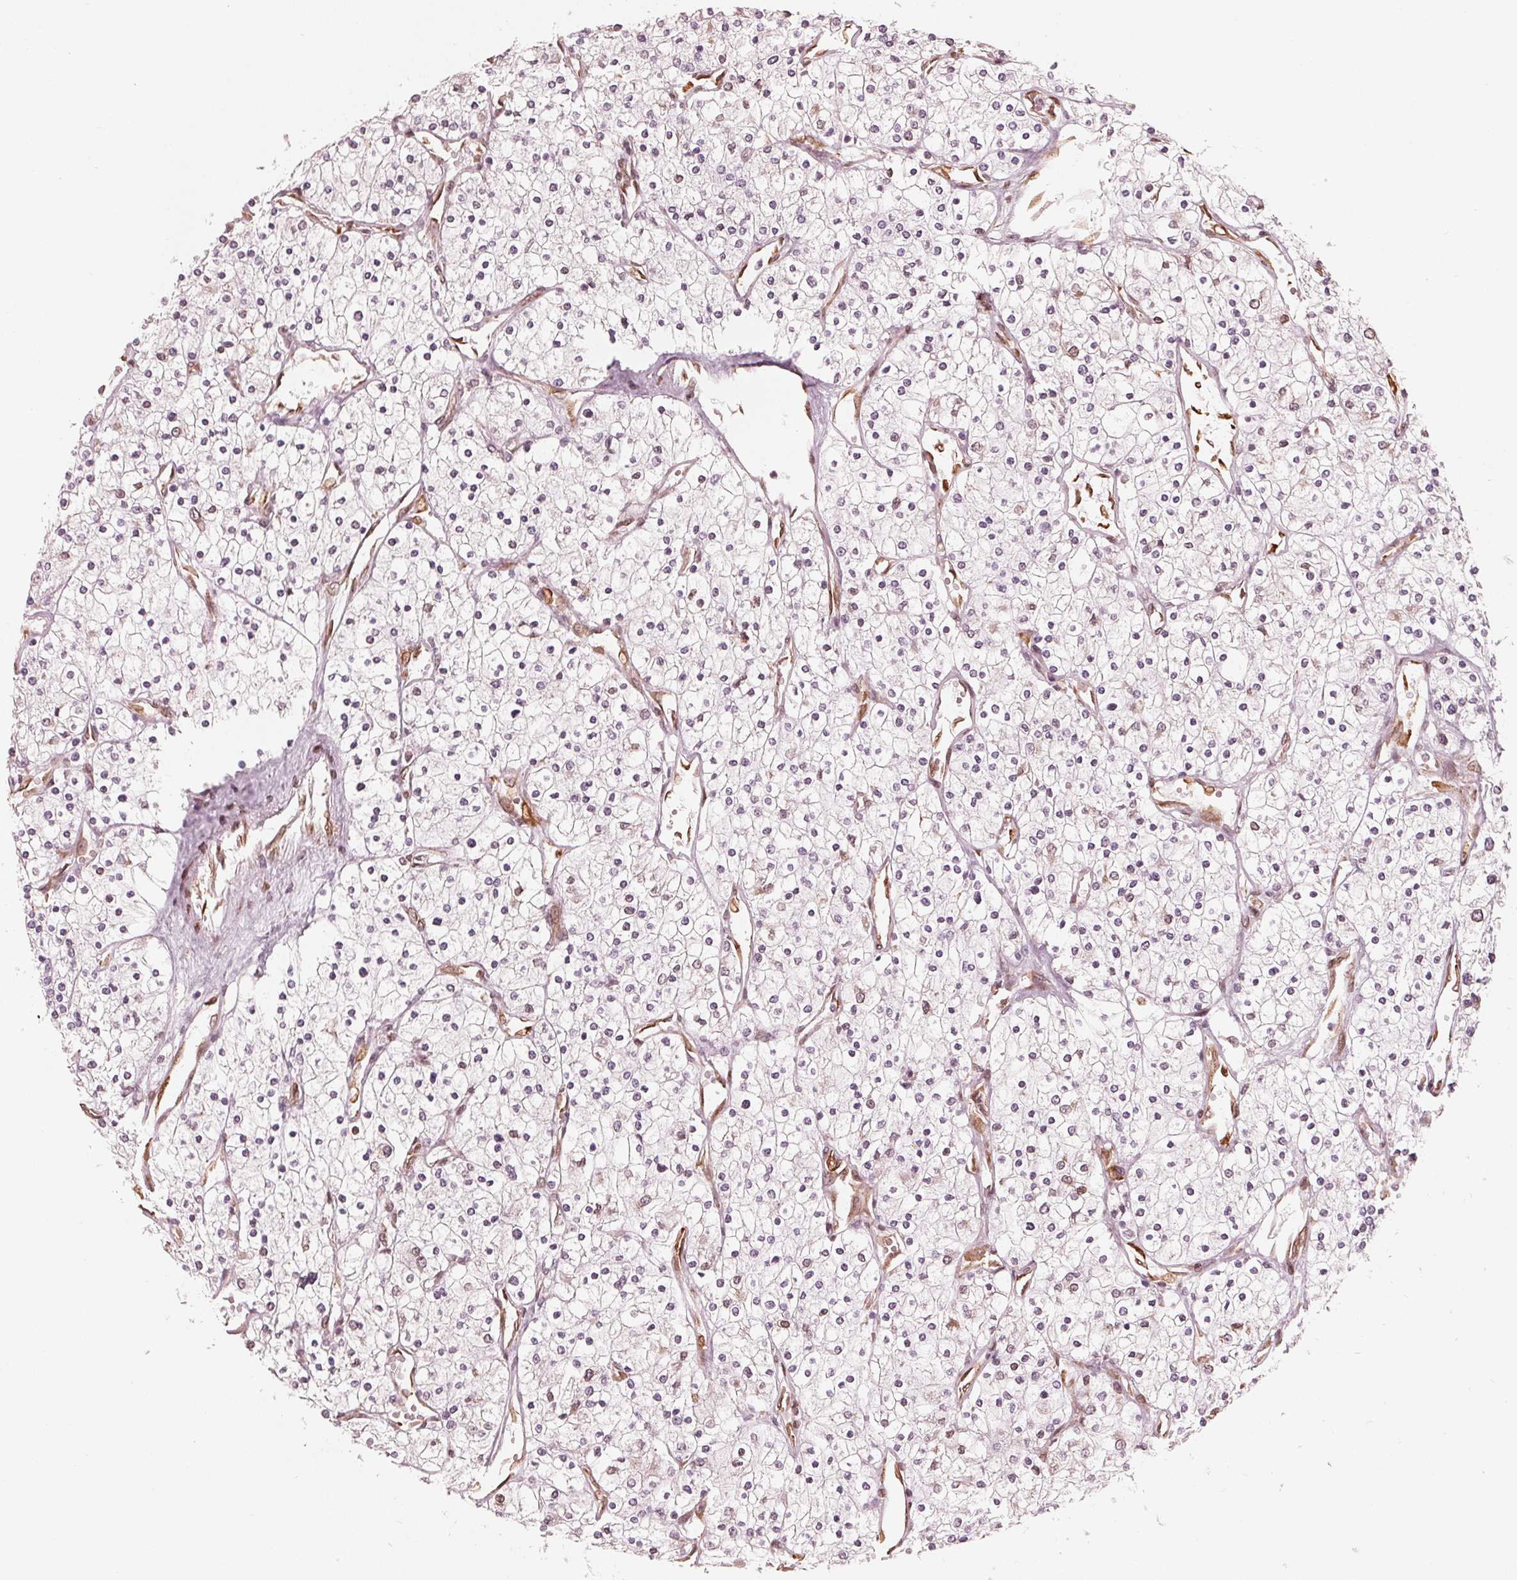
{"staining": {"intensity": "negative", "quantity": "none", "location": "none"}, "tissue": "renal cancer", "cell_type": "Tumor cells", "image_type": "cancer", "snomed": [{"axis": "morphology", "description": "Adenocarcinoma, NOS"}, {"axis": "topography", "description": "Kidney"}], "caption": "A histopathology image of renal cancer (adenocarcinoma) stained for a protein displays no brown staining in tumor cells.", "gene": "IKBIP", "patient": {"sex": "male", "age": 80}}